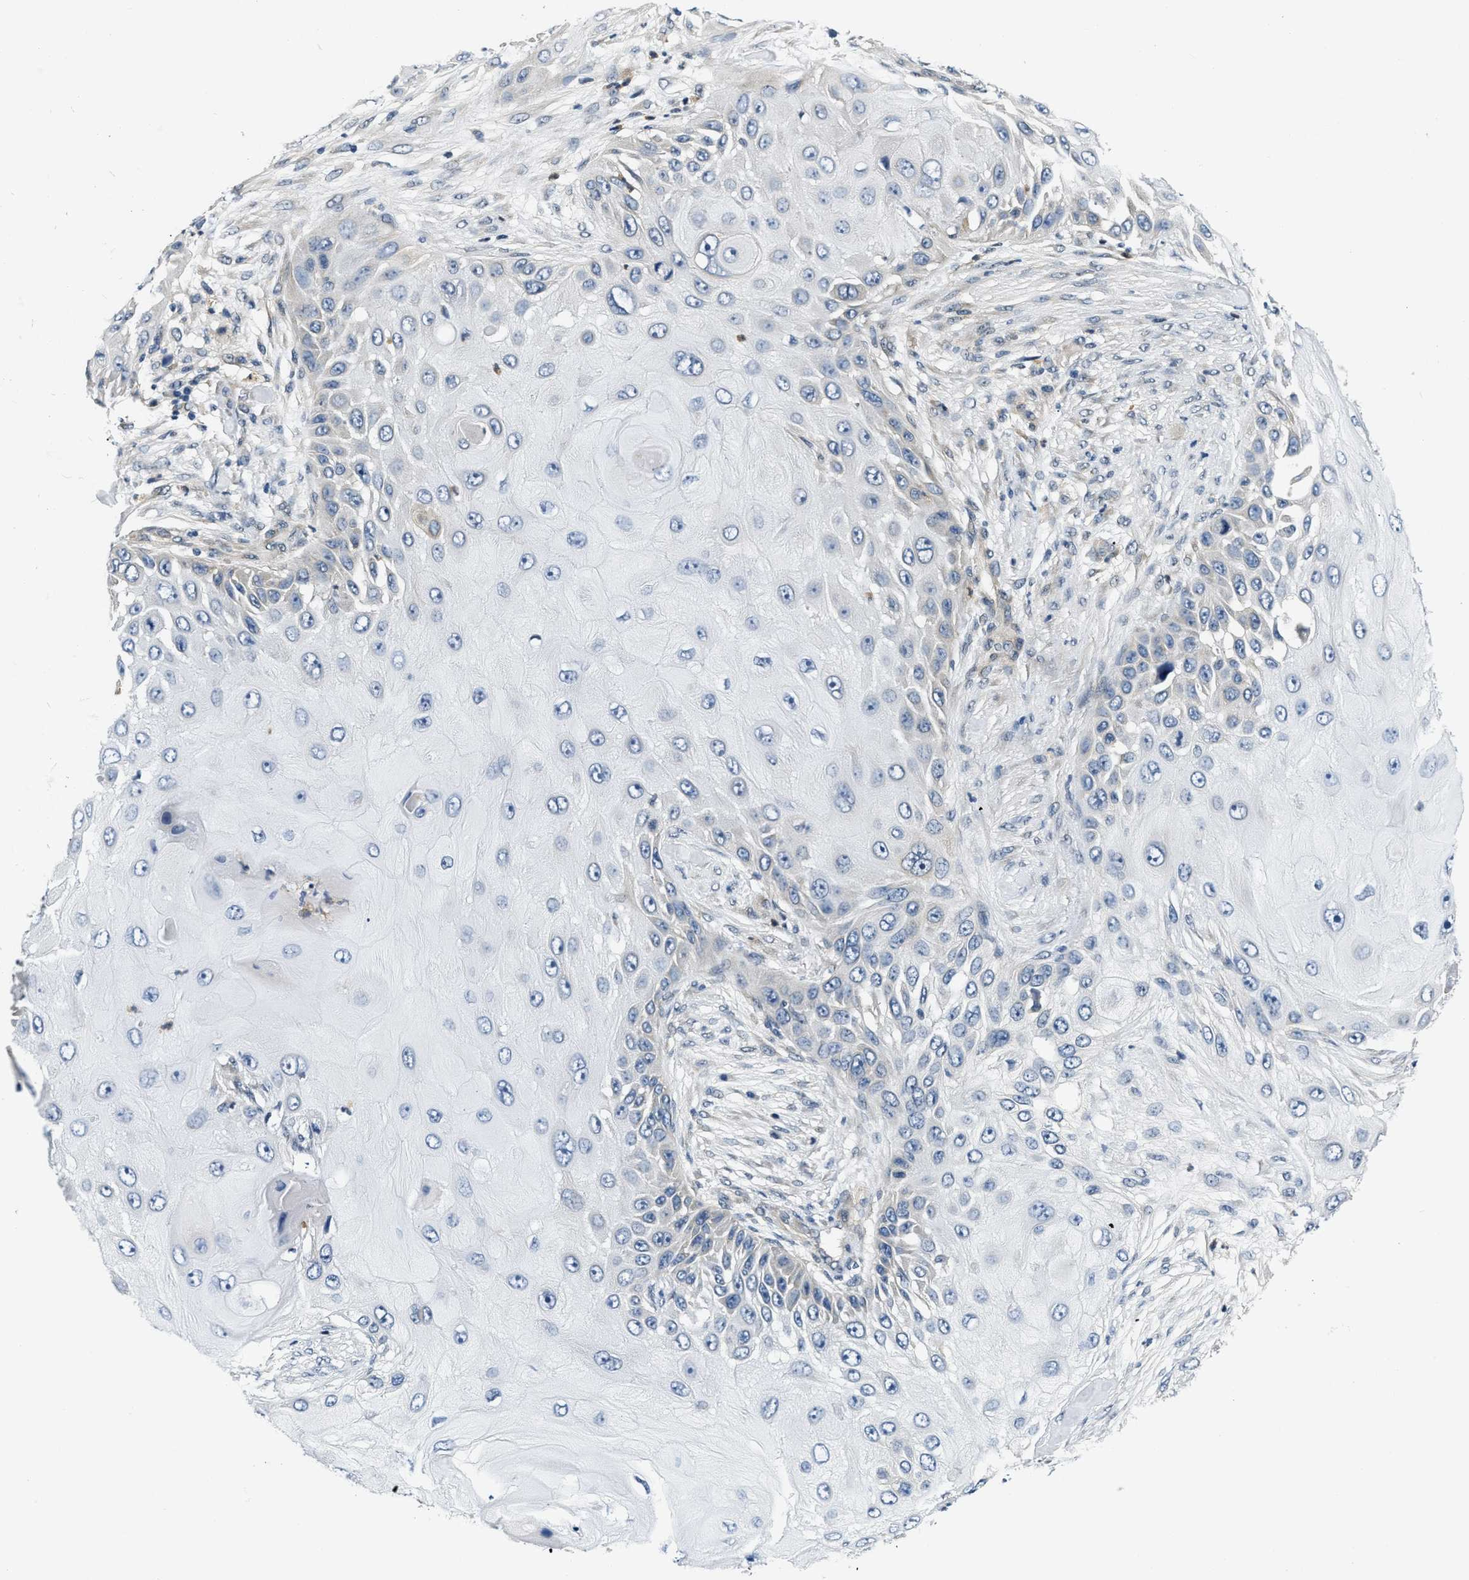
{"staining": {"intensity": "negative", "quantity": "none", "location": "none"}, "tissue": "skin cancer", "cell_type": "Tumor cells", "image_type": "cancer", "snomed": [{"axis": "morphology", "description": "Squamous cell carcinoma, NOS"}, {"axis": "topography", "description": "Skin"}], "caption": "Squamous cell carcinoma (skin) was stained to show a protein in brown. There is no significant expression in tumor cells.", "gene": "SMAD4", "patient": {"sex": "female", "age": 44}}